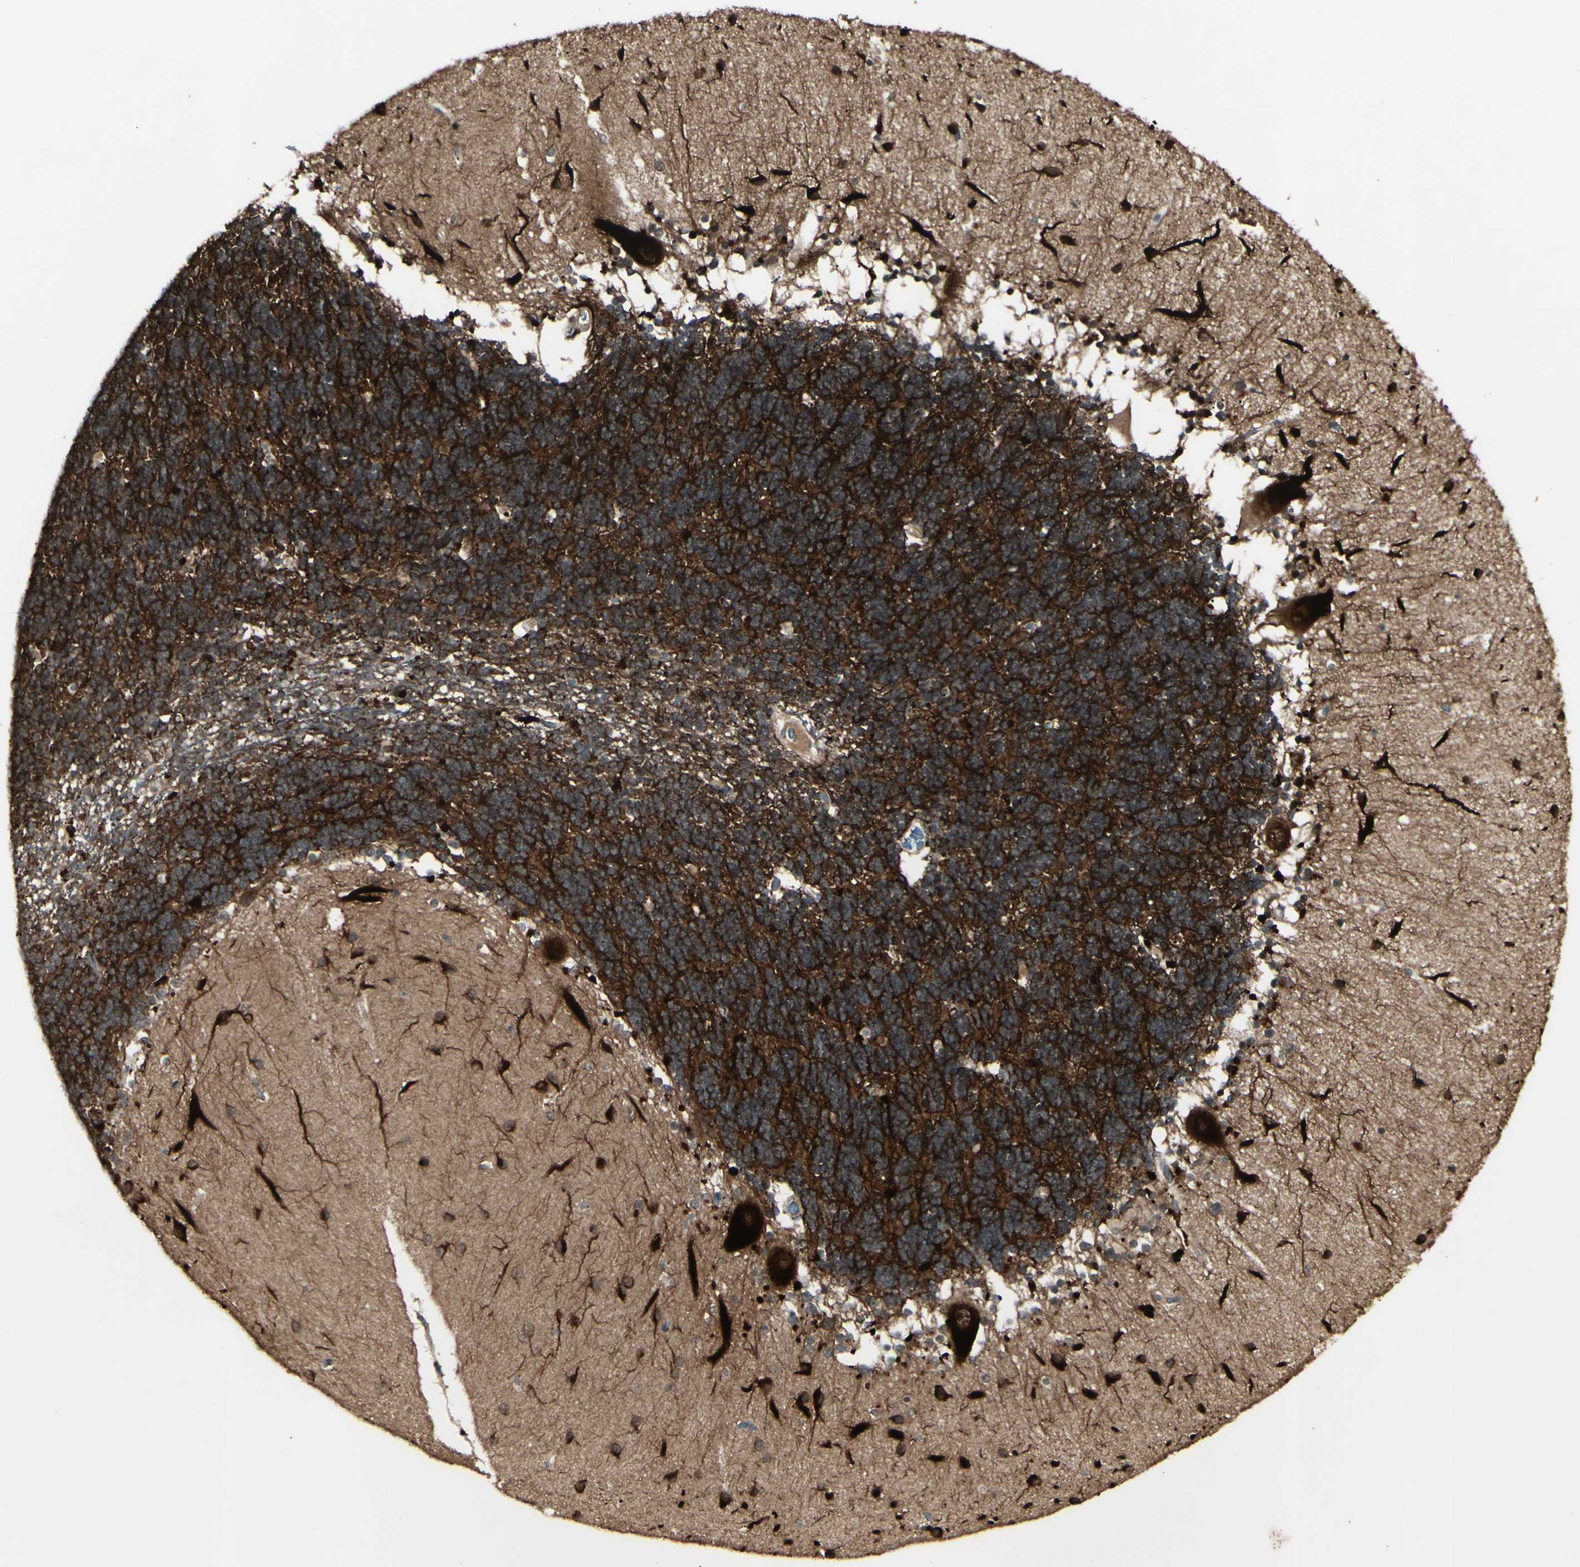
{"staining": {"intensity": "strong", "quantity": ">75%", "location": "cytoplasmic/membranous"}, "tissue": "cerebellum", "cell_type": "Cells in granular layer", "image_type": "normal", "snomed": [{"axis": "morphology", "description": "Normal tissue, NOS"}, {"axis": "topography", "description": "Cerebellum"}], "caption": "Immunohistochemistry micrograph of benign cerebellum: cerebellum stained using immunohistochemistry (IHC) demonstrates high levels of strong protein expression localized specifically in the cytoplasmic/membranous of cells in granular layer, appearing as a cytoplasmic/membranous brown color.", "gene": "MLF2", "patient": {"sex": "female", "age": 54}}